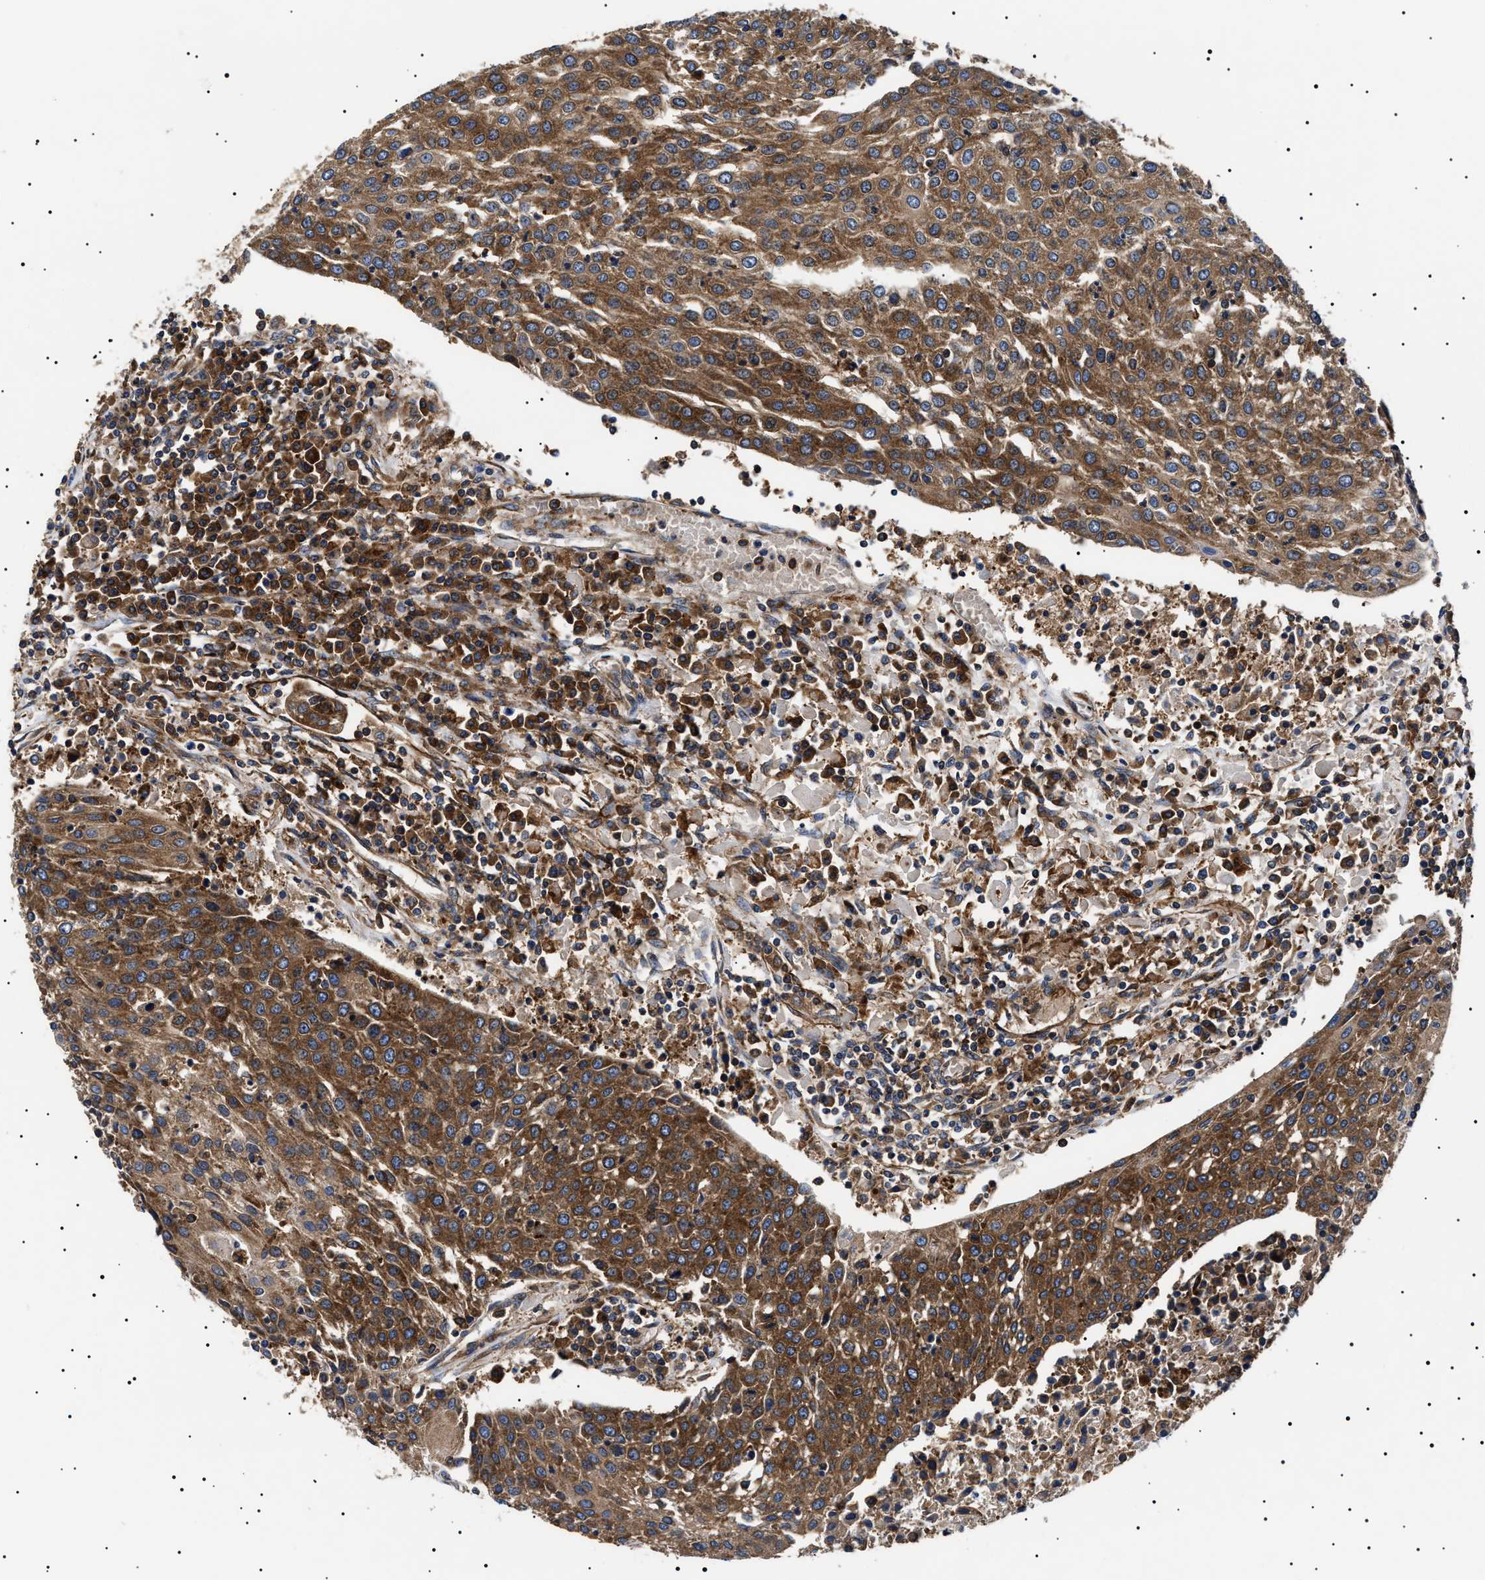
{"staining": {"intensity": "strong", "quantity": ">75%", "location": "cytoplasmic/membranous"}, "tissue": "urothelial cancer", "cell_type": "Tumor cells", "image_type": "cancer", "snomed": [{"axis": "morphology", "description": "Urothelial carcinoma, High grade"}, {"axis": "topography", "description": "Urinary bladder"}], "caption": "Protein expression by IHC displays strong cytoplasmic/membranous staining in about >75% of tumor cells in urothelial carcinoma (high-grade).", "gene": "TPP2", "patient": {"sex": "female", "age": 85}}